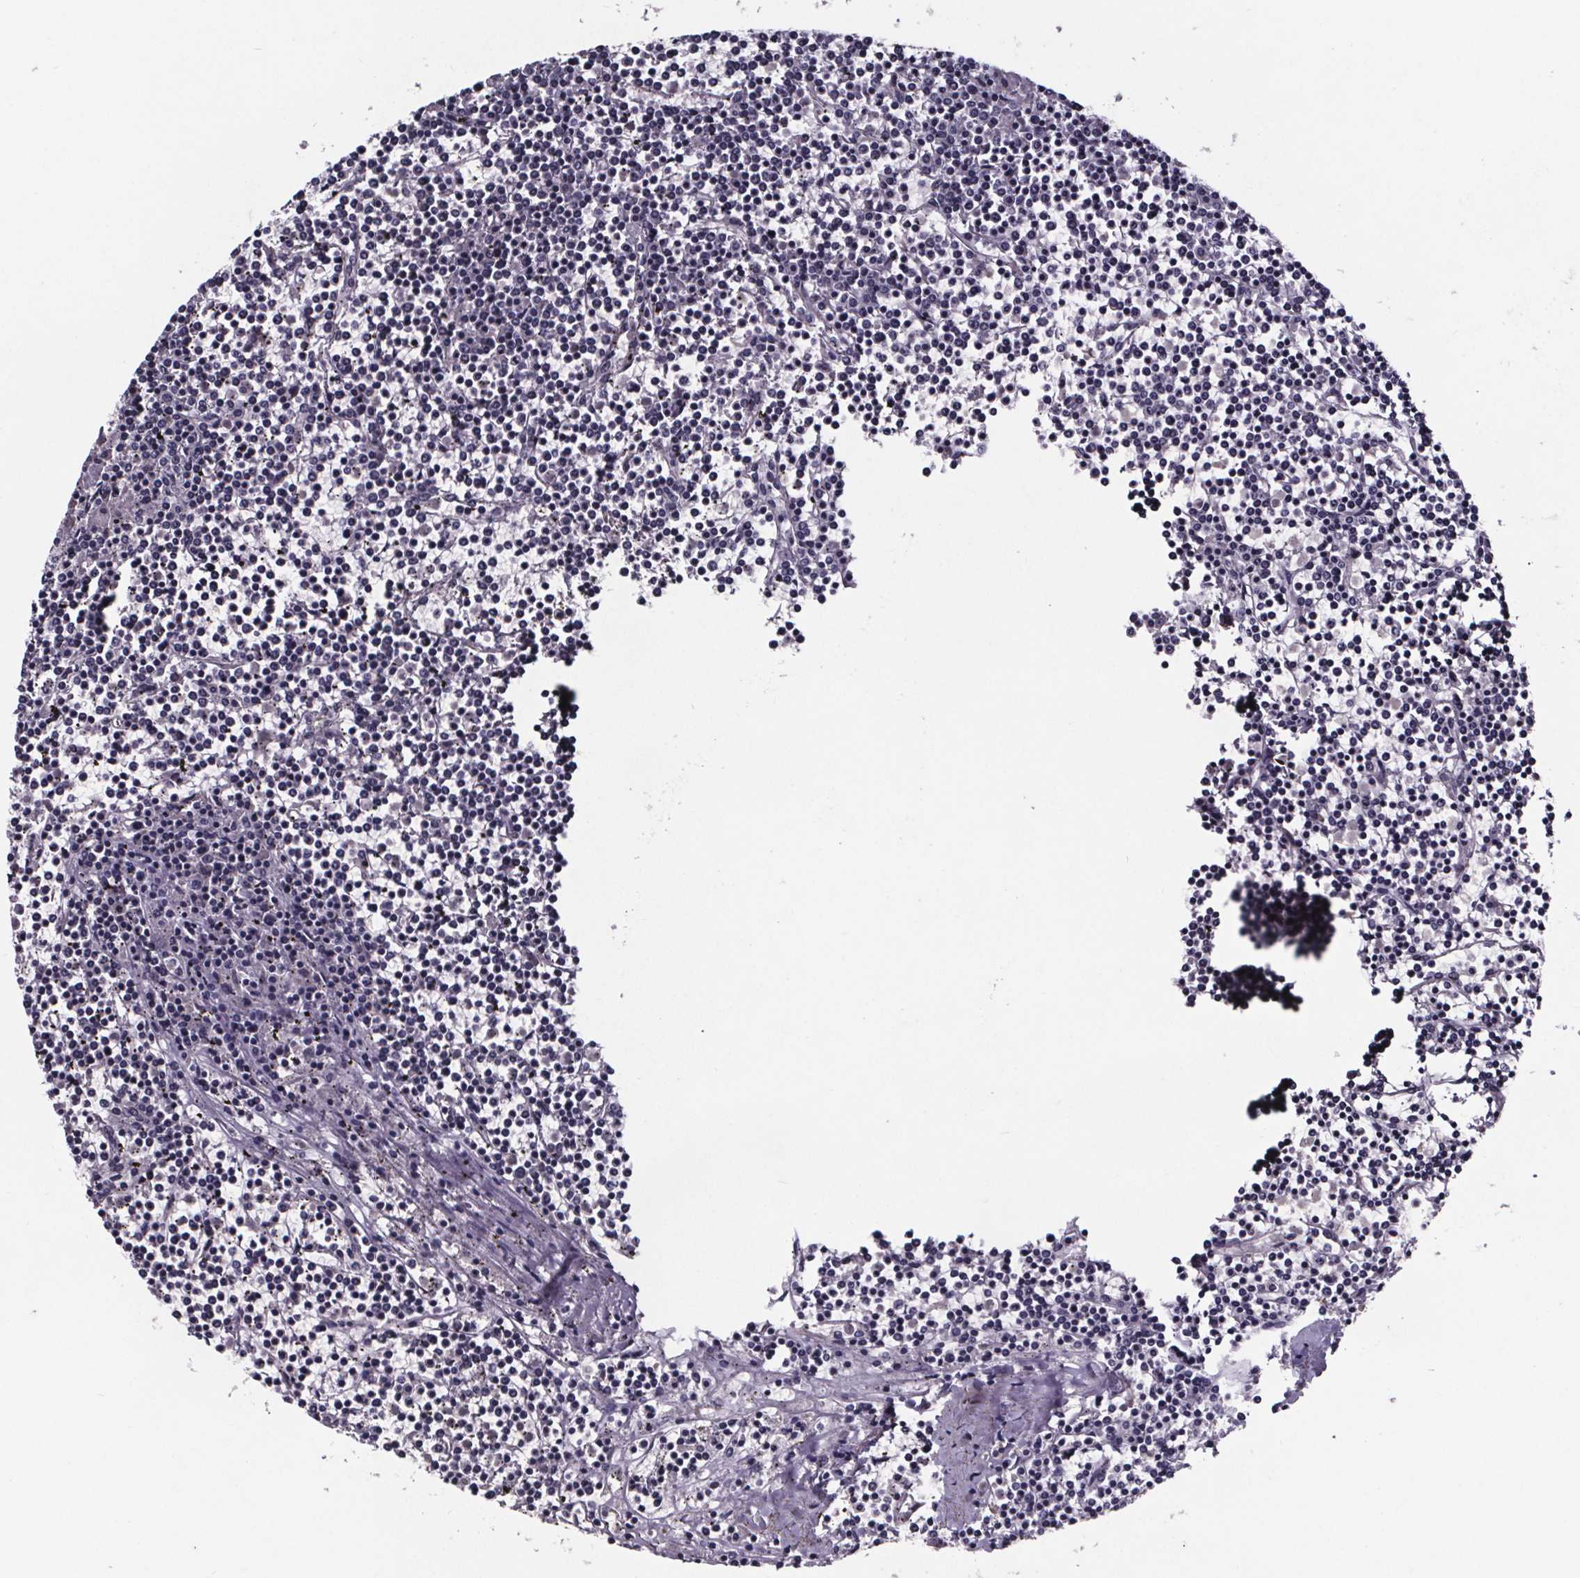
{"staining": {"intensity": "negative", "quantity": "none", "location": "none"}, "tissue": "lymphoma", "cell_type": "Tumor cells", "image_type": "cancer", "snomed": [{"axis": "morphology", "description": "Malignant lymphoma, non-Hodgkin's type, Low grade"}, {"axis": "topography", "description": "Spleen"}], "caption": "Immunohistochemical staining of lymphoma exhibits no significant positivity in tumor cells.", "gene": "AR", "patient": {"sex": "female", "age": 19}}